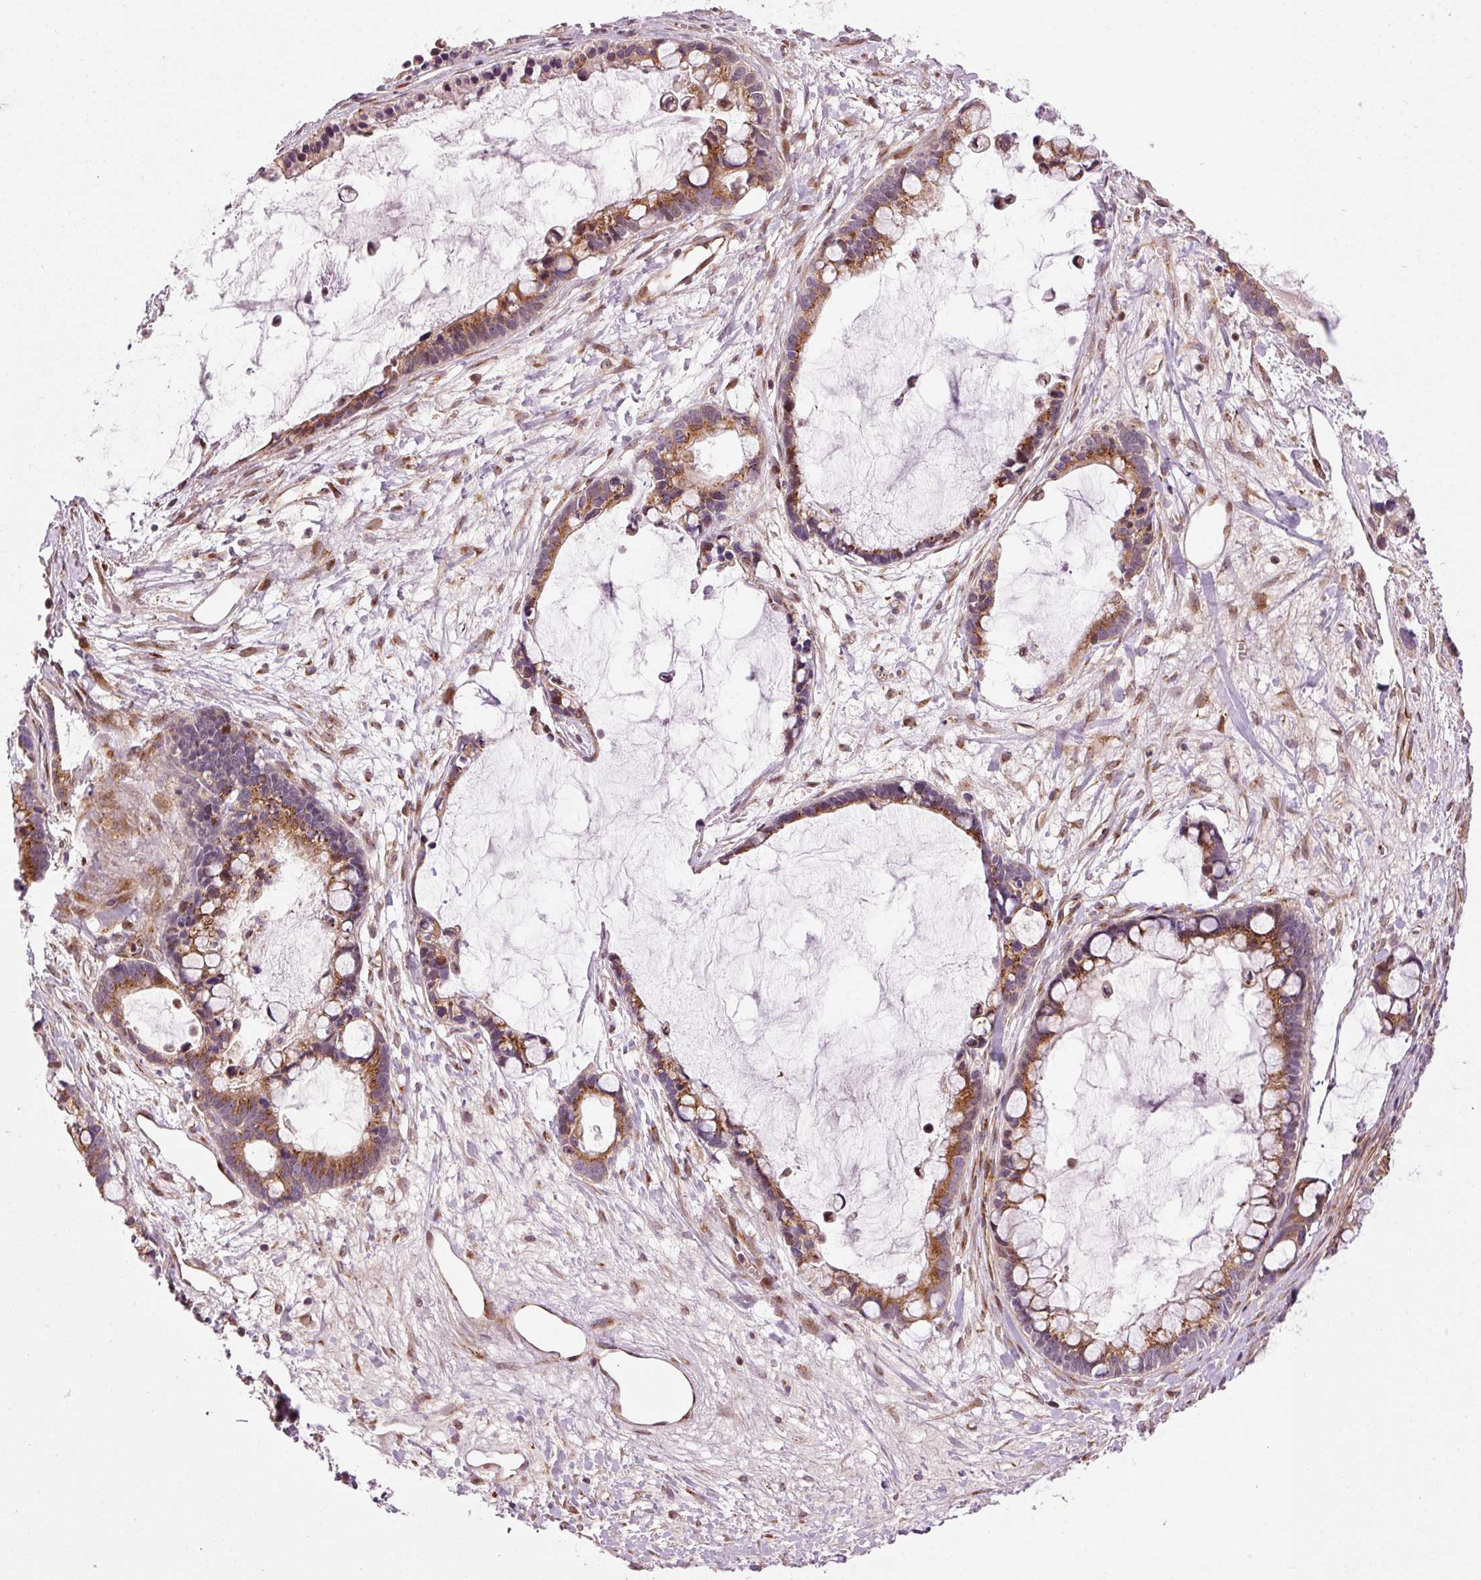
{"staining": {"intensity": "moderate", "quantity": "25%-75%", "location": "cytoplasmic/membranous"}, "tissue": "ovarian cancer", "cell_type": "Tumor cells", "image_type": "cancer", "snomed": [{"axis": "morphology", "description": "Cystadenocarcinoma, mucinous, NOS"}, {"axis": "topography", "description": "Ovary"}], "caption": "Immunohistochemical staining of mucinous cystadenocarcinoma (ovarian) shows medium levels of moderate cytoplasmic/membranous positivity in approximately 25%-75% of tumor cells.", "gene": "PPP1R14B", "patient": {"sex": "female", "age": 63}}